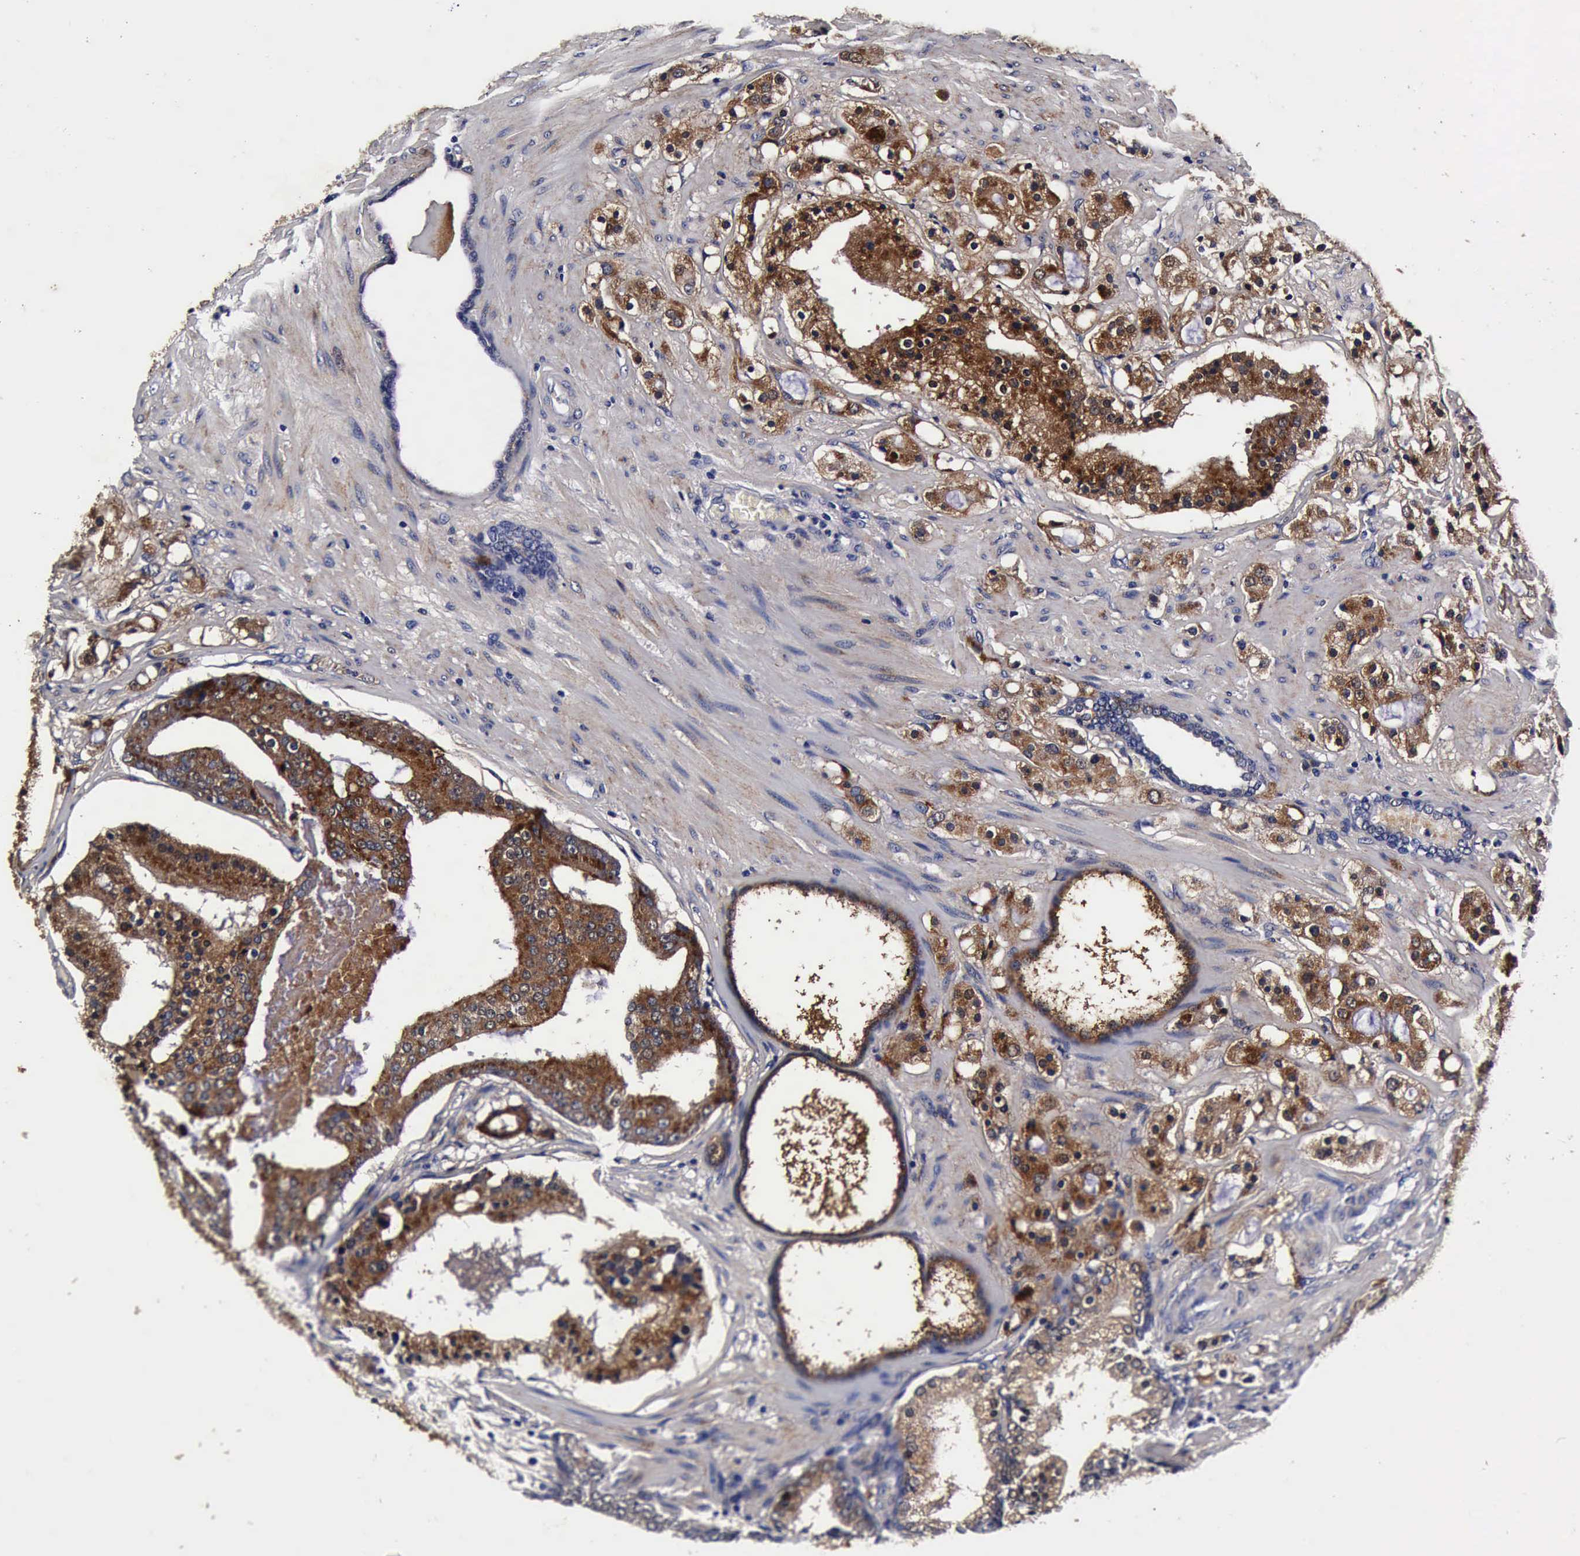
{"staining": {"intensity": "strong", "quantity": "25%-75%", "location": "cytoplasmic/membranous"}, "tissue": "prostate cancer", "cell_type": "Tumor cells", "image_type": "cancer", "snomed": [{"axis": "morphology", "description": "Adenocarcinoma, High grade"}, {"axis": "topography", "description": "Prostate"}], "caption": "A photomicrograph of prostate high-grade adenocarcinoma stained for a protein shows strong cytoplasmic/membranous brown staining in tumor cells.", "gene": "CST3", "patient": {"sex": "male", "age": 68}}